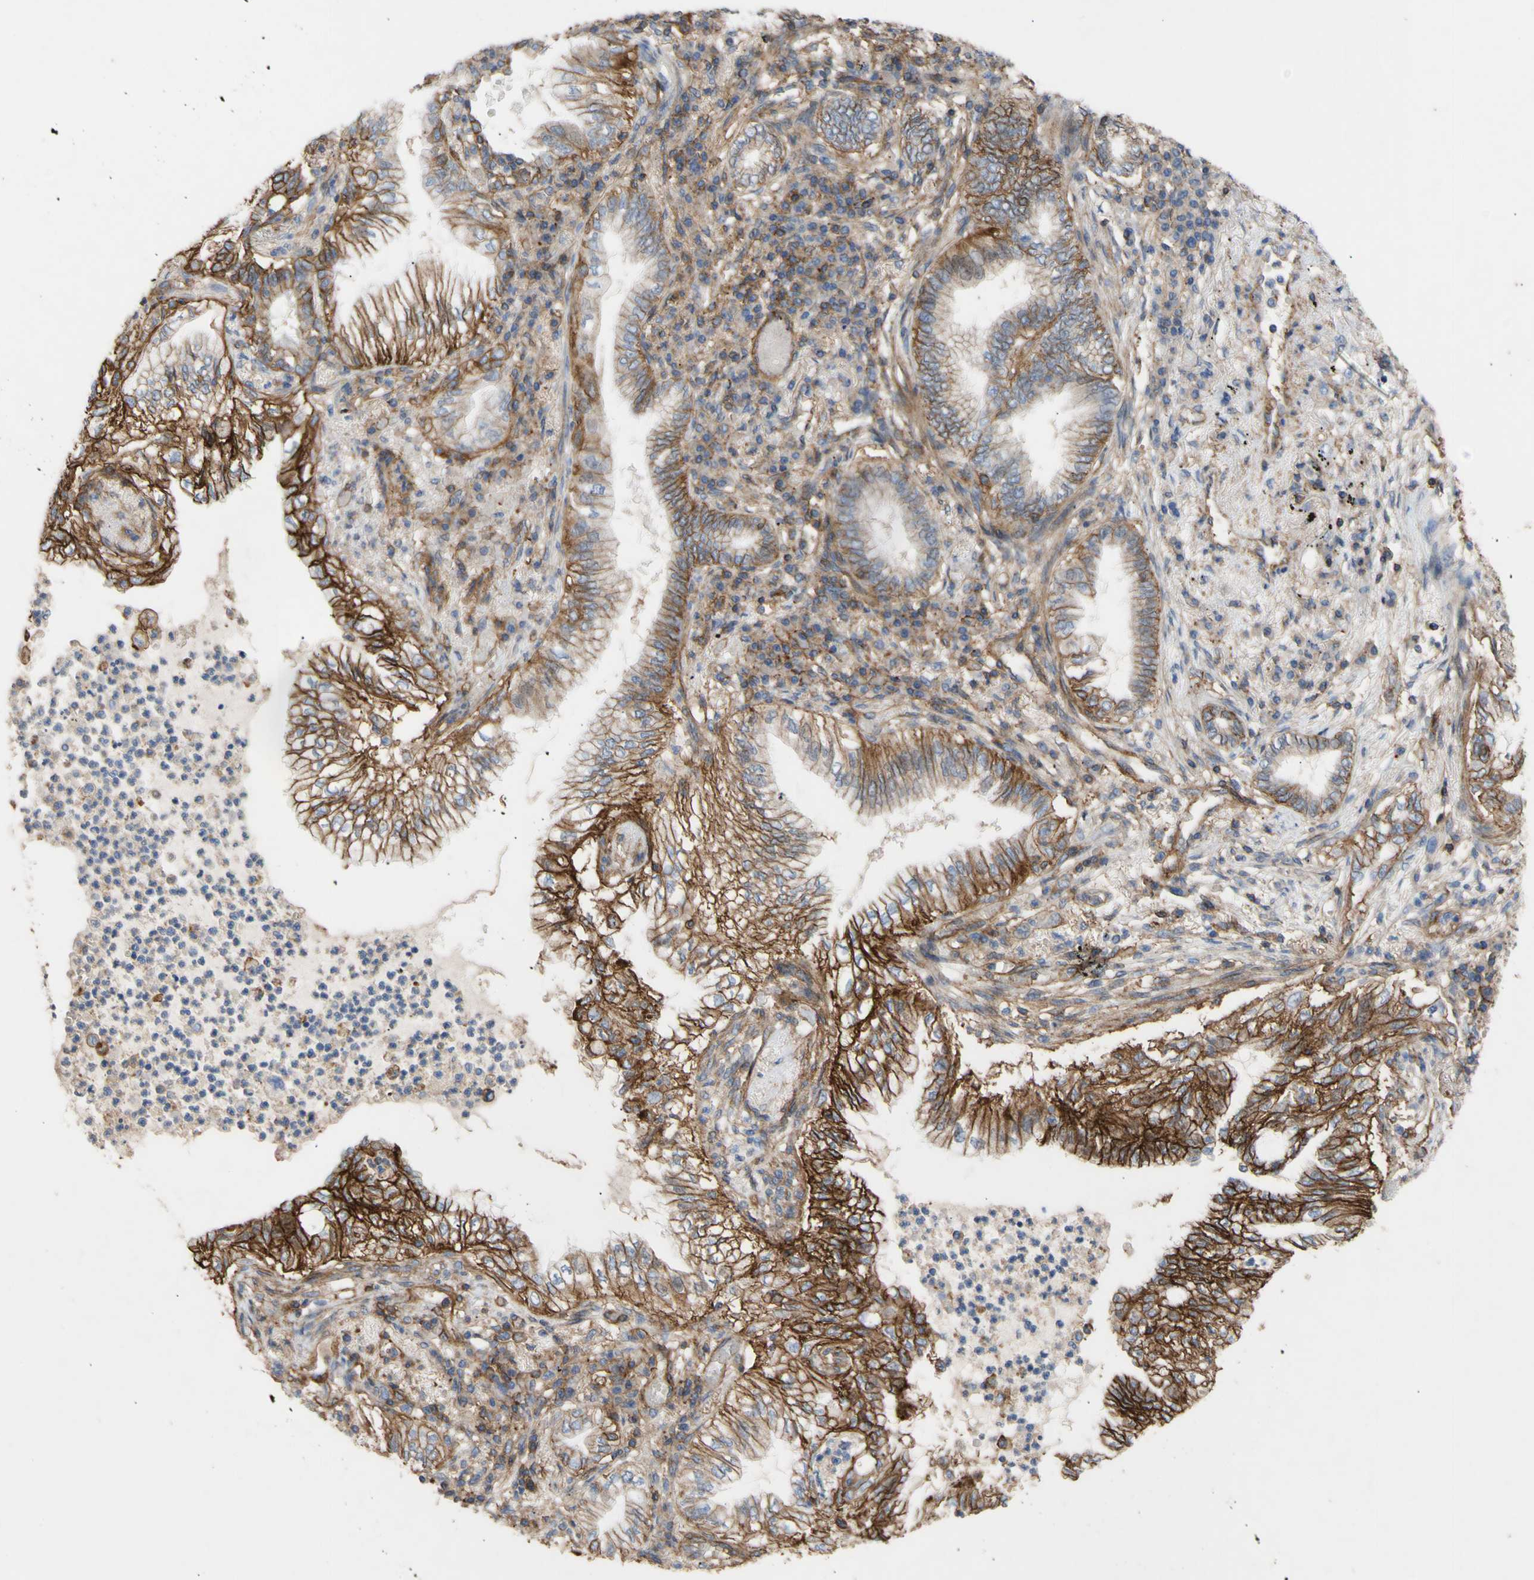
{"staining": {"intensity": "strong", "quantity": ">75%", "location": "cytoplasmic/membranous"}, "tissue": "lung cancer", "cell_type": "Tumor cells", "image_type": "cancer", "snomed": [{"axis": "morphology", "description": "Normal tissue, NOS"}, {"axis": "morphology", "description": "Adenocarcinoma, NOS"}, {"axis": "topography", "description": "Bronchus"}, {"axis": "topography", "description": "Lung"}], "caption": "This is a photomicrograph of immunohistochemistry (IHC) staining of adenocarcinoma (lung), which shows strong positivity in the cytoplasmic/membranous of tumor cells.", "gene": "ATP2A3", "patient": {"sex": "female", "age": 70}}